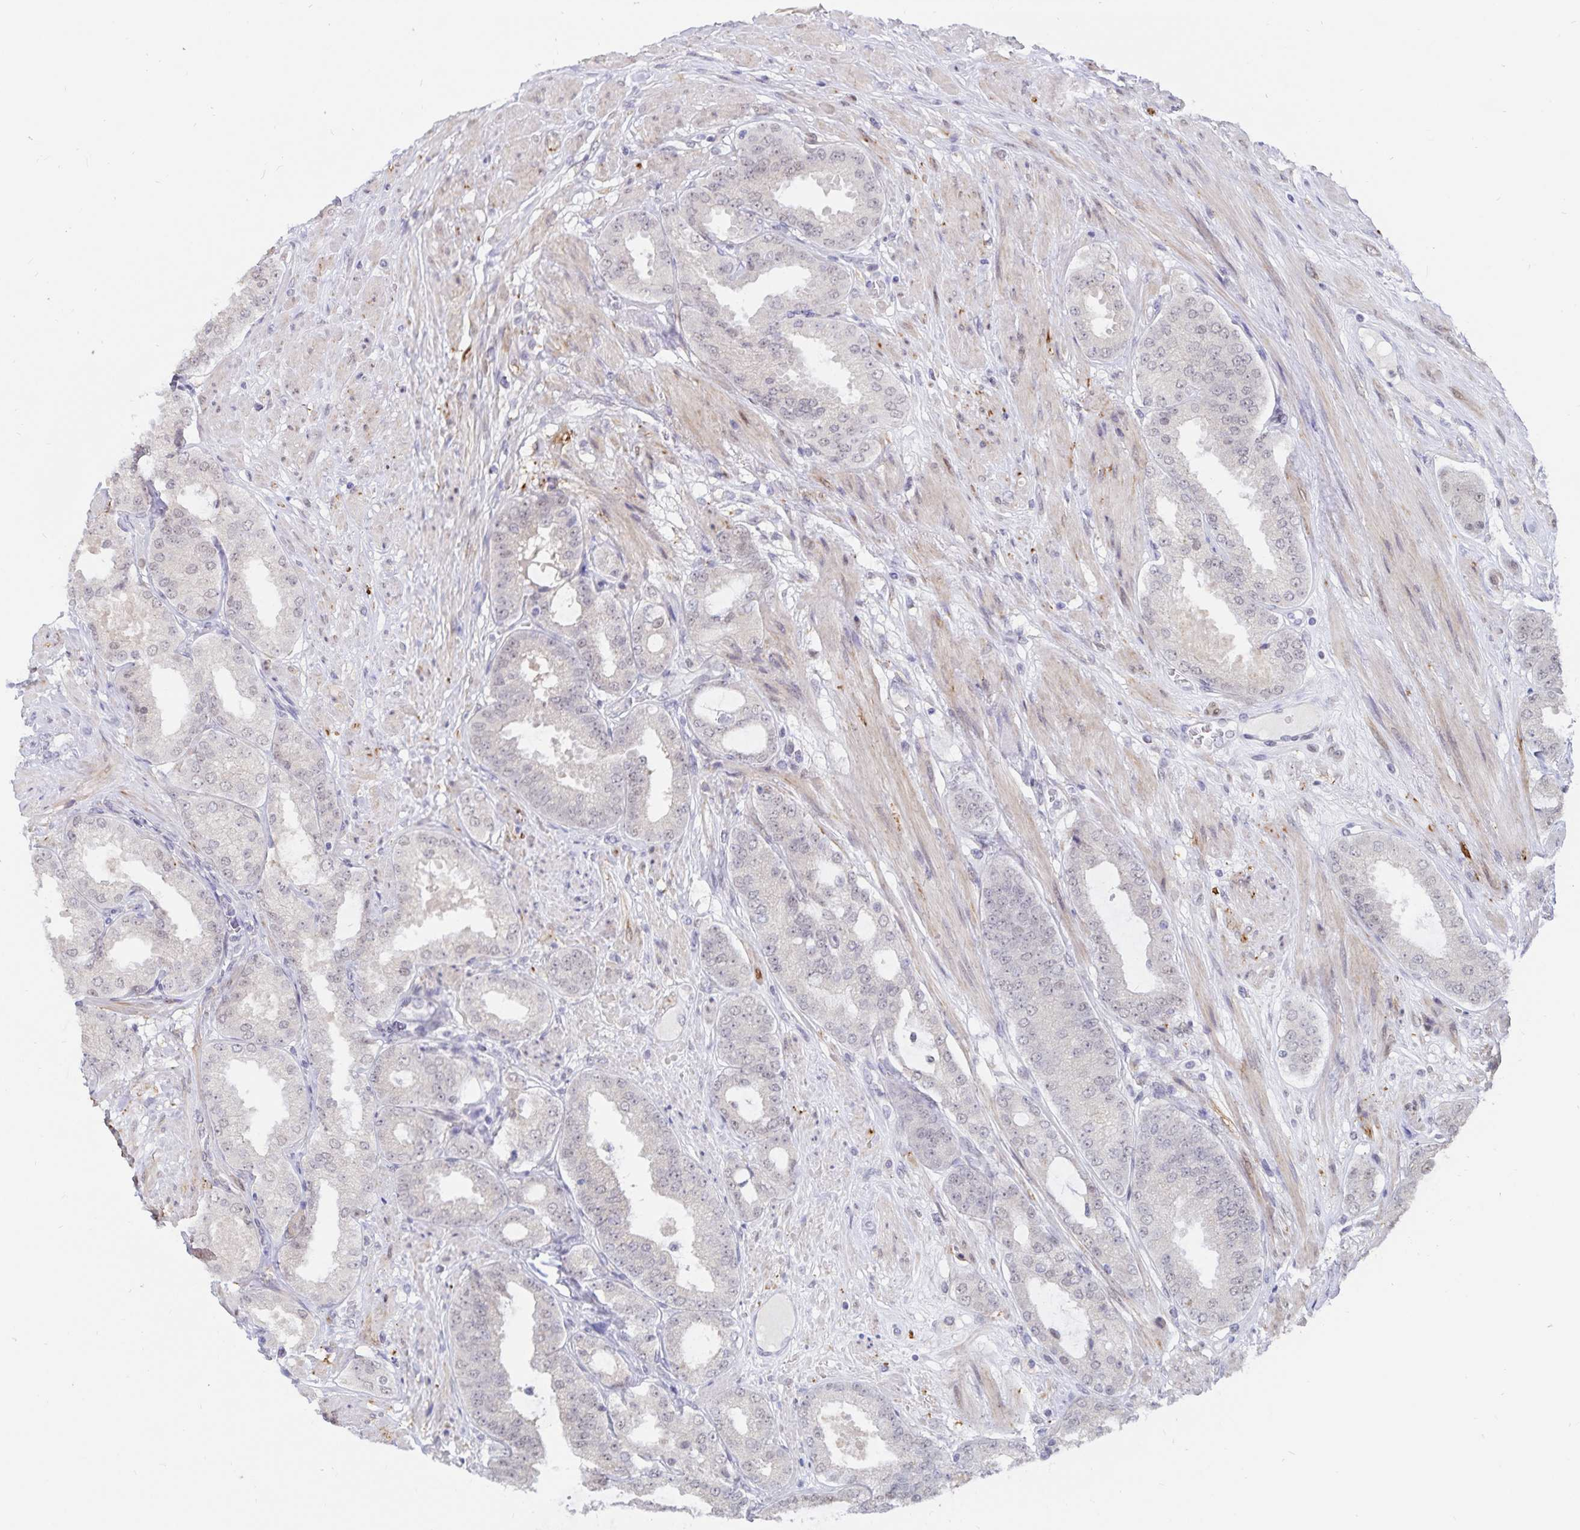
{"staining": {"intensity": "negative", "quantity": "none", "location": "none"}, "tissue": "prostate cancer", "cell_type": "Tumor cells", "image_type": "cancer", "snomed": [{"axis": "morphology", "description": "Adenocarcinoma, High grade"}, {"axis": "topography", "description": "Prostate"}], "caption": "IHC histopathology image of neoplastic tissue: prostate cancer (adenocarcinoma (high-grade)) stained with DAB (3,3'-diaminobenzidine) reveals no significant protein positivity in tumor cells.", "gene": "ATP2A2", "patient": {"sex": "male", "age": 71}}